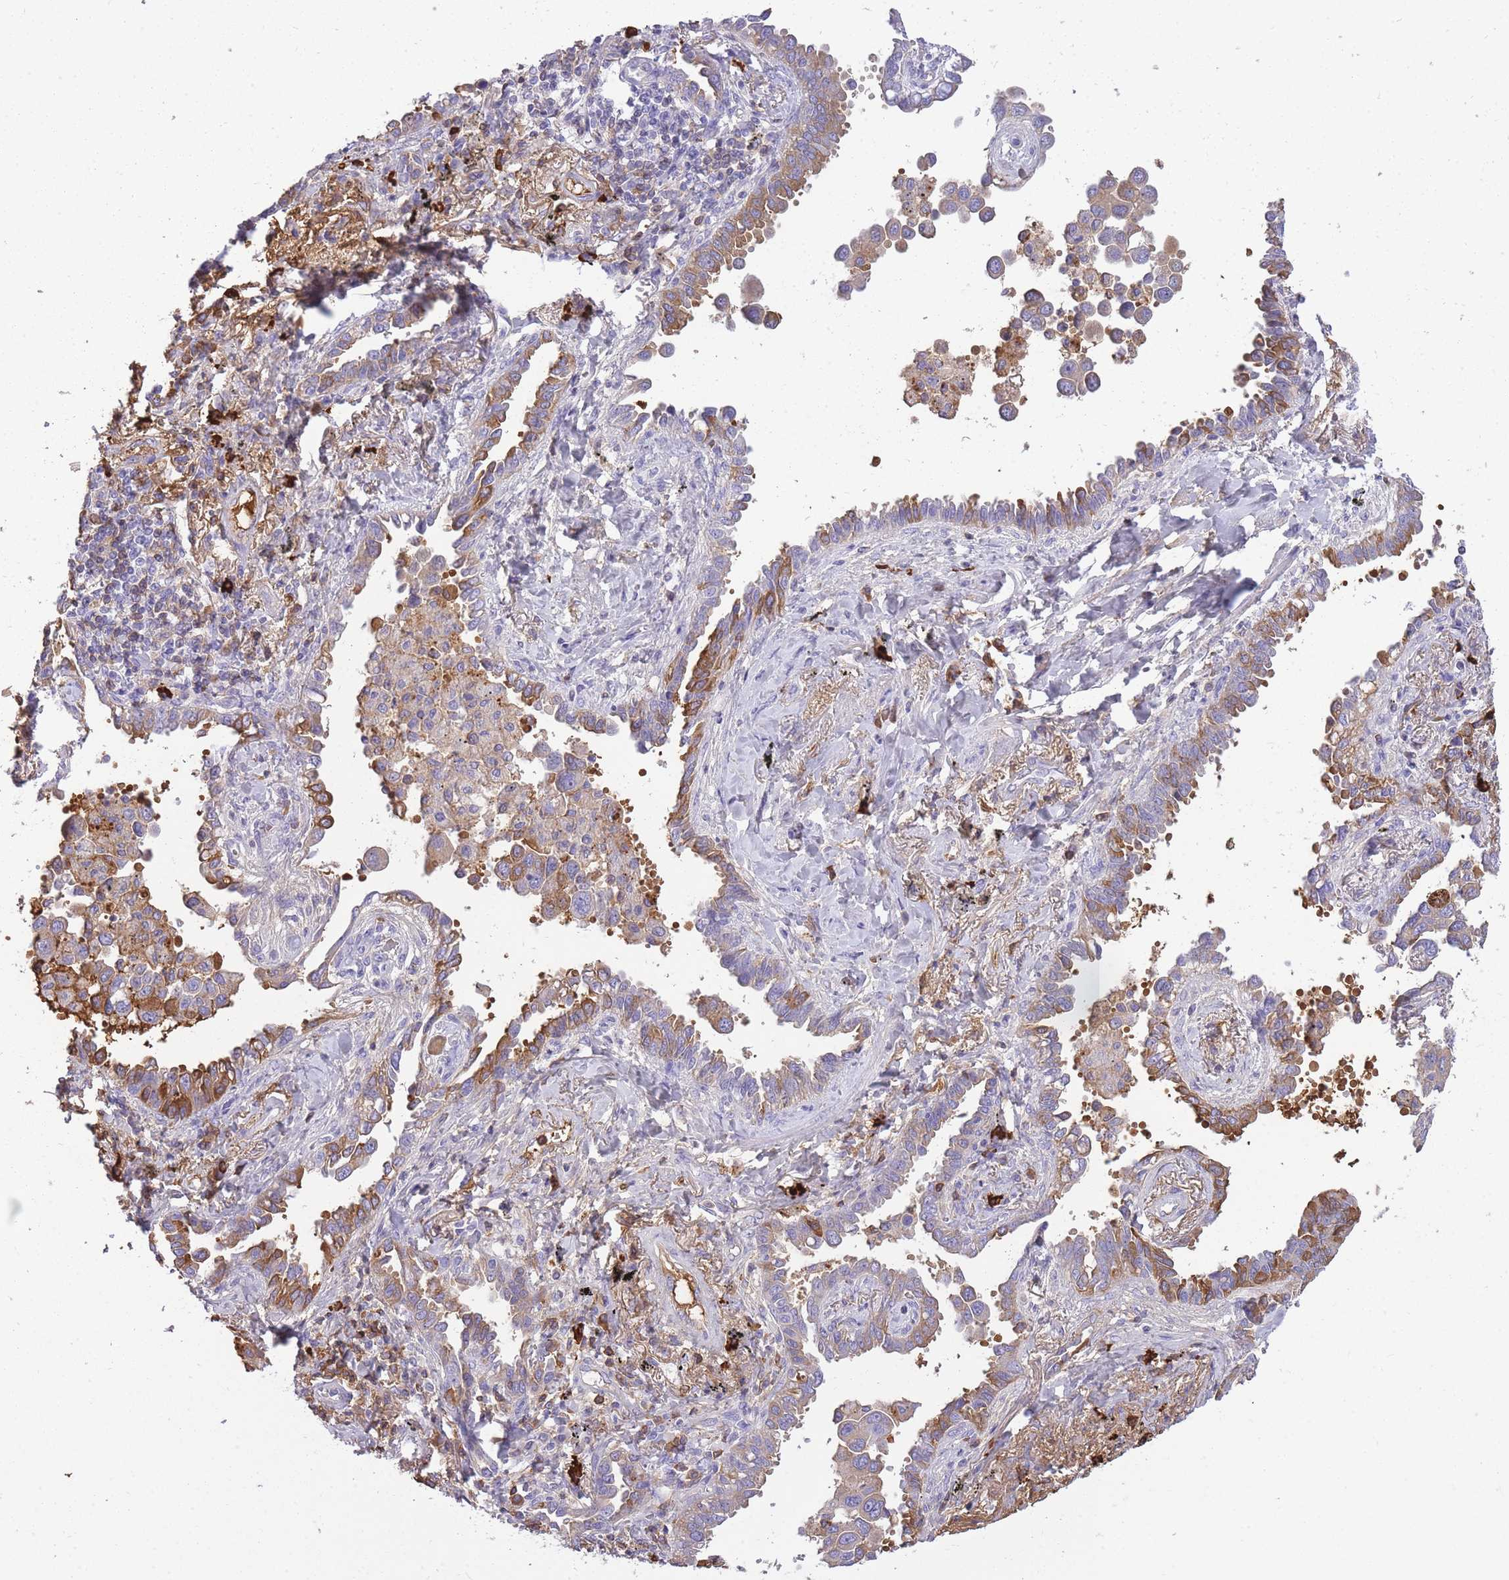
{"staining": {"intensity": "moderate", "quantity": "25%-75%", "location": "cytoplasmic/membranous"}, "tissue": "lung cancer", "cell_type": "Tumor cells", "image_type": "cancer", "snomed": [{"axis": "morphology", "description": "Adenocarcinoma, NOS"}, {"axis": "topography", "description": "Lung"}], "caption": "Human lung adenocarcinoma stained with a protein marker demonstrates moderate staining in tumor cells.", "gene": "IGKV1D-42", "patient": {"sex": "male", "age": 67}}